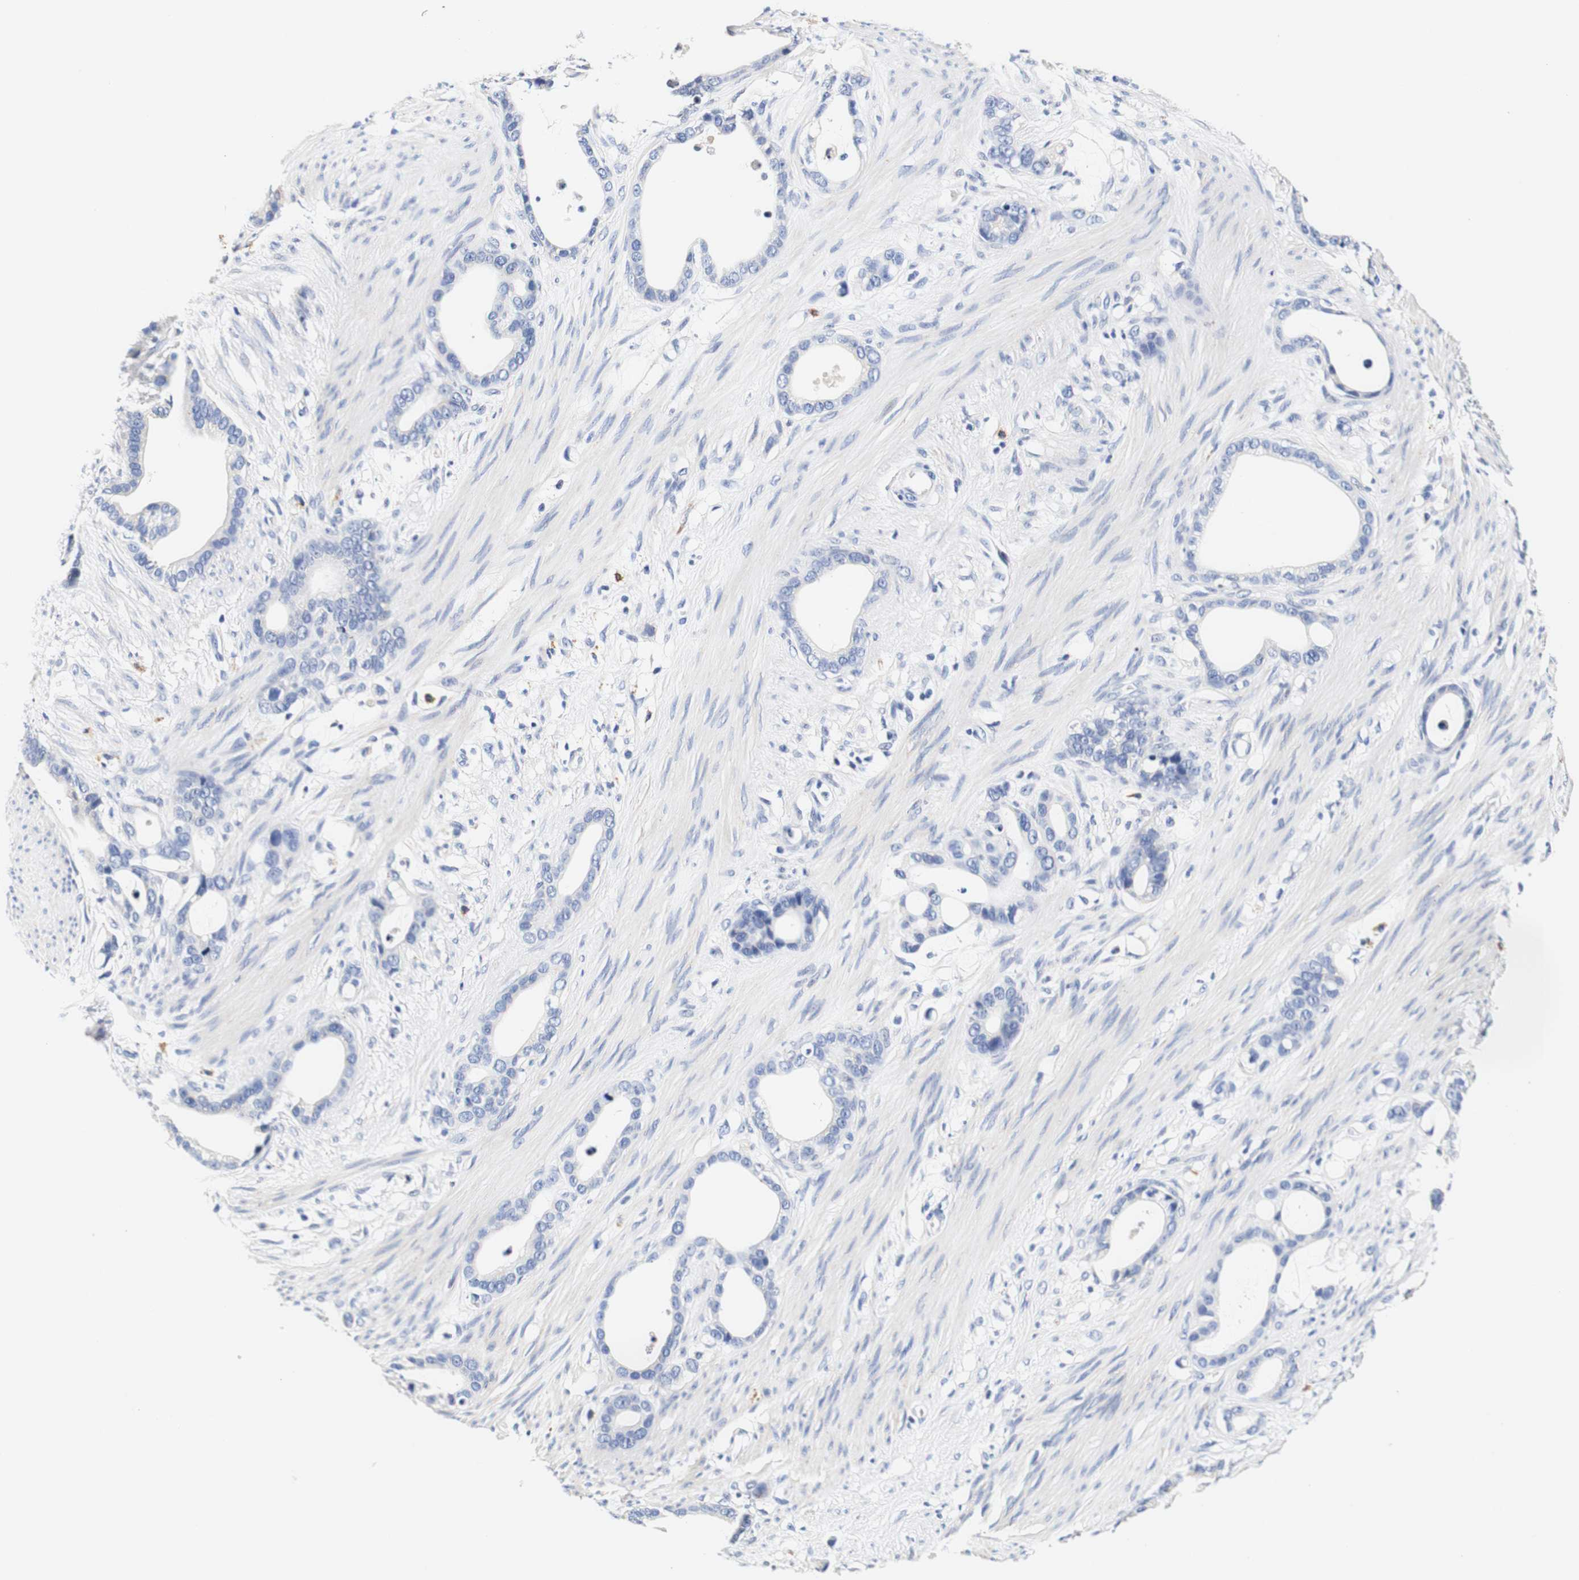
{"staining": {"intensity": "negative", "quantity": "none", "location": "none"}, "tissue": "stomach cancer", "cell_type": "Tumor cells", "image_type": "cancer", "snomed": [{"axis": "morphology", "description": "Adenocarcinoma, NOS"}, {"axis": "topography", "description": "Stomach"}], "caption": "This is an IHC micrograph of stomach cancer (adenocarcinoma). There is no positivity in tumor cells.", "gene": "CAMK4", "patient": {"sex": "female", "age": 75}}